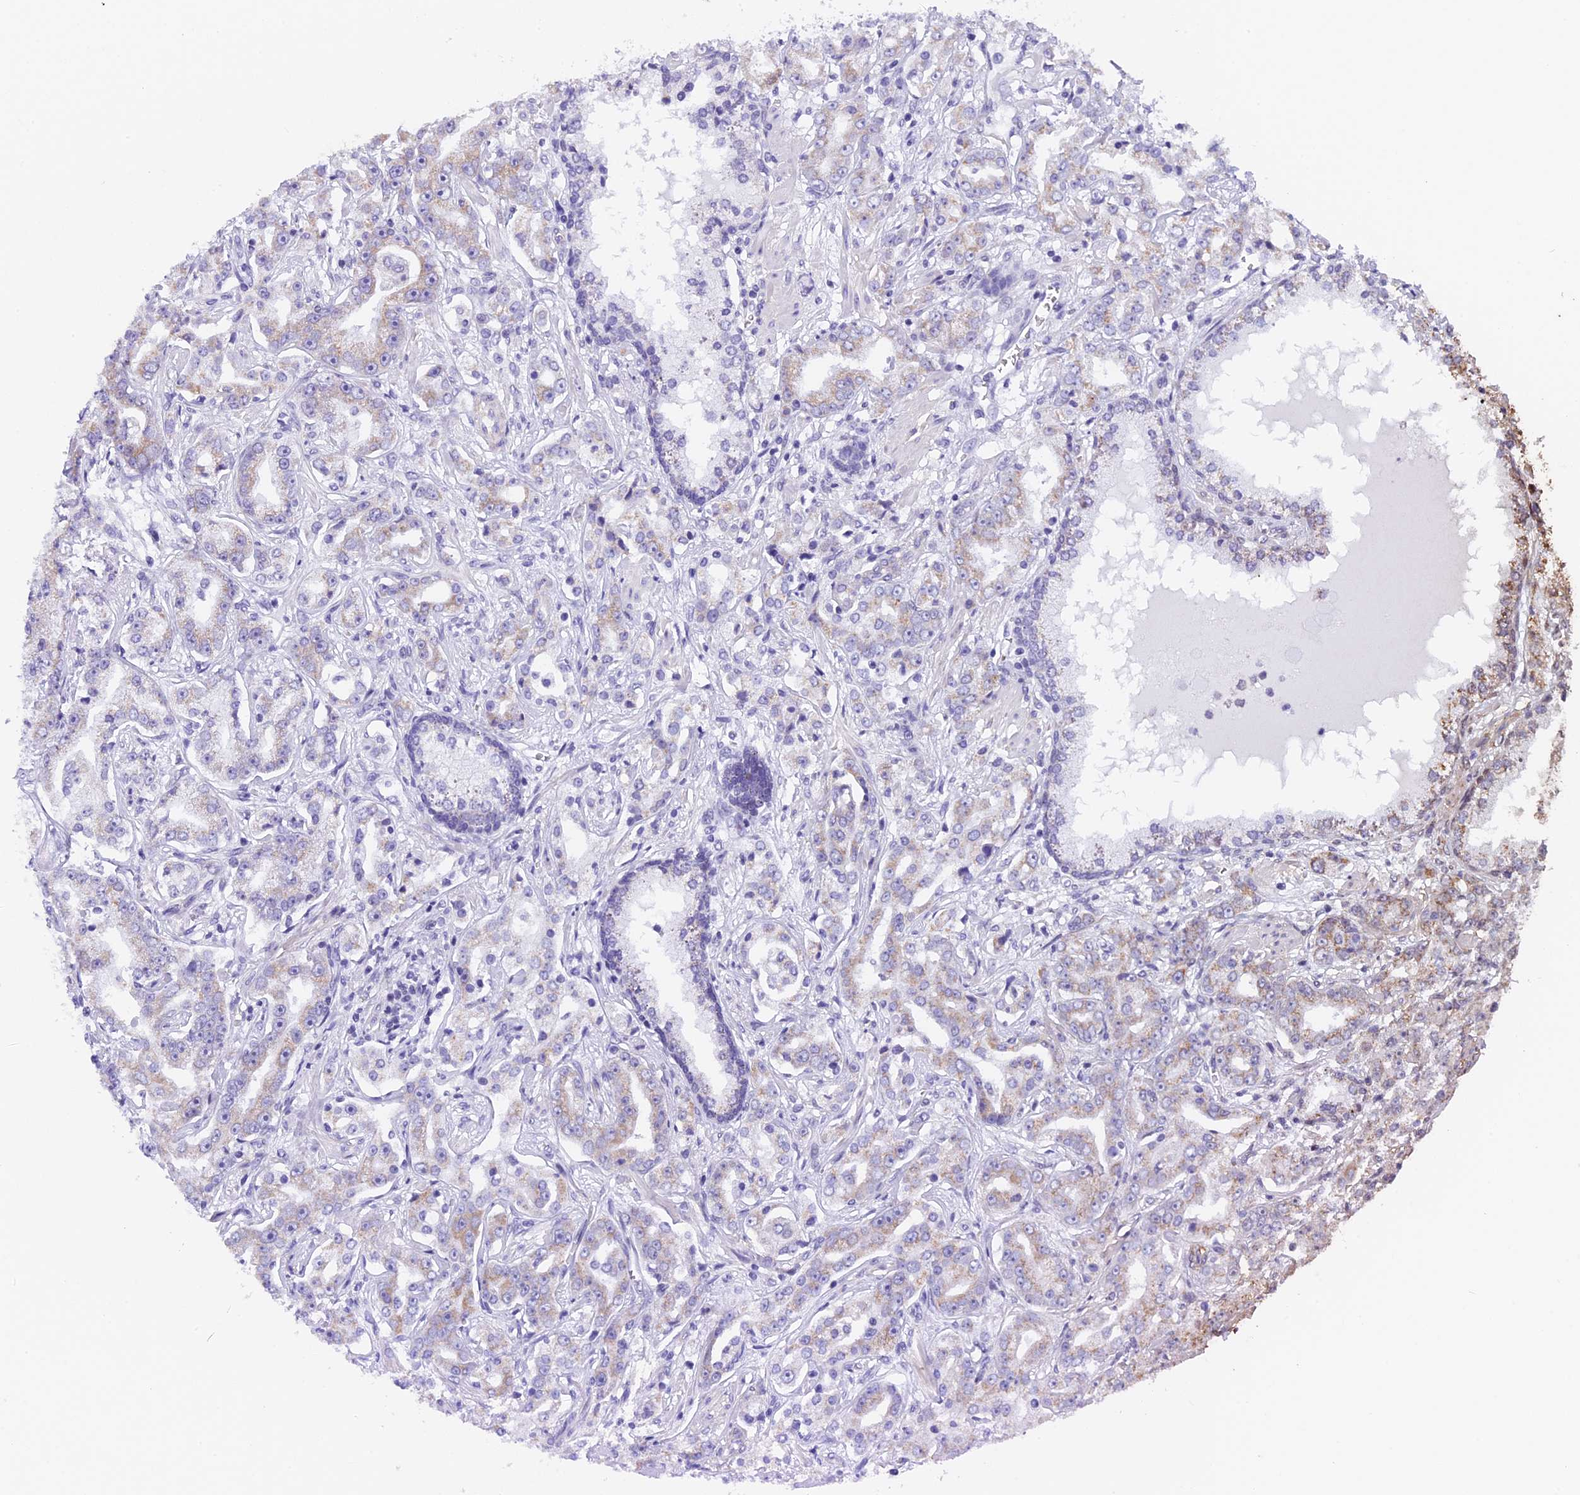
{"staining": {"intensity": "moderate", "quantity": "25%-75%", "location": "cytoplasmic/membranous"}, "tissue": "prostate cancer", "cell_type": "Tumor cells", "image_type": "cancer", "snomed": [{"axis": "morphology", "description": "Adenocarcinoma, High grade"}, {"axis": "topography", "description": "Prostate"}], "caption": "The photomicrograph reveals immunohistochemical staining of prostate adenocarcinoma (high-grade). There is moderate cytoplasmic/membranous expression is appreciated in approximately 25%-75% of tumor cells. (Brightfield microscopy of DAB IHC at high magnification).", "gene": "ZNF317", "patient": {"sex": "male", "age": 63}}